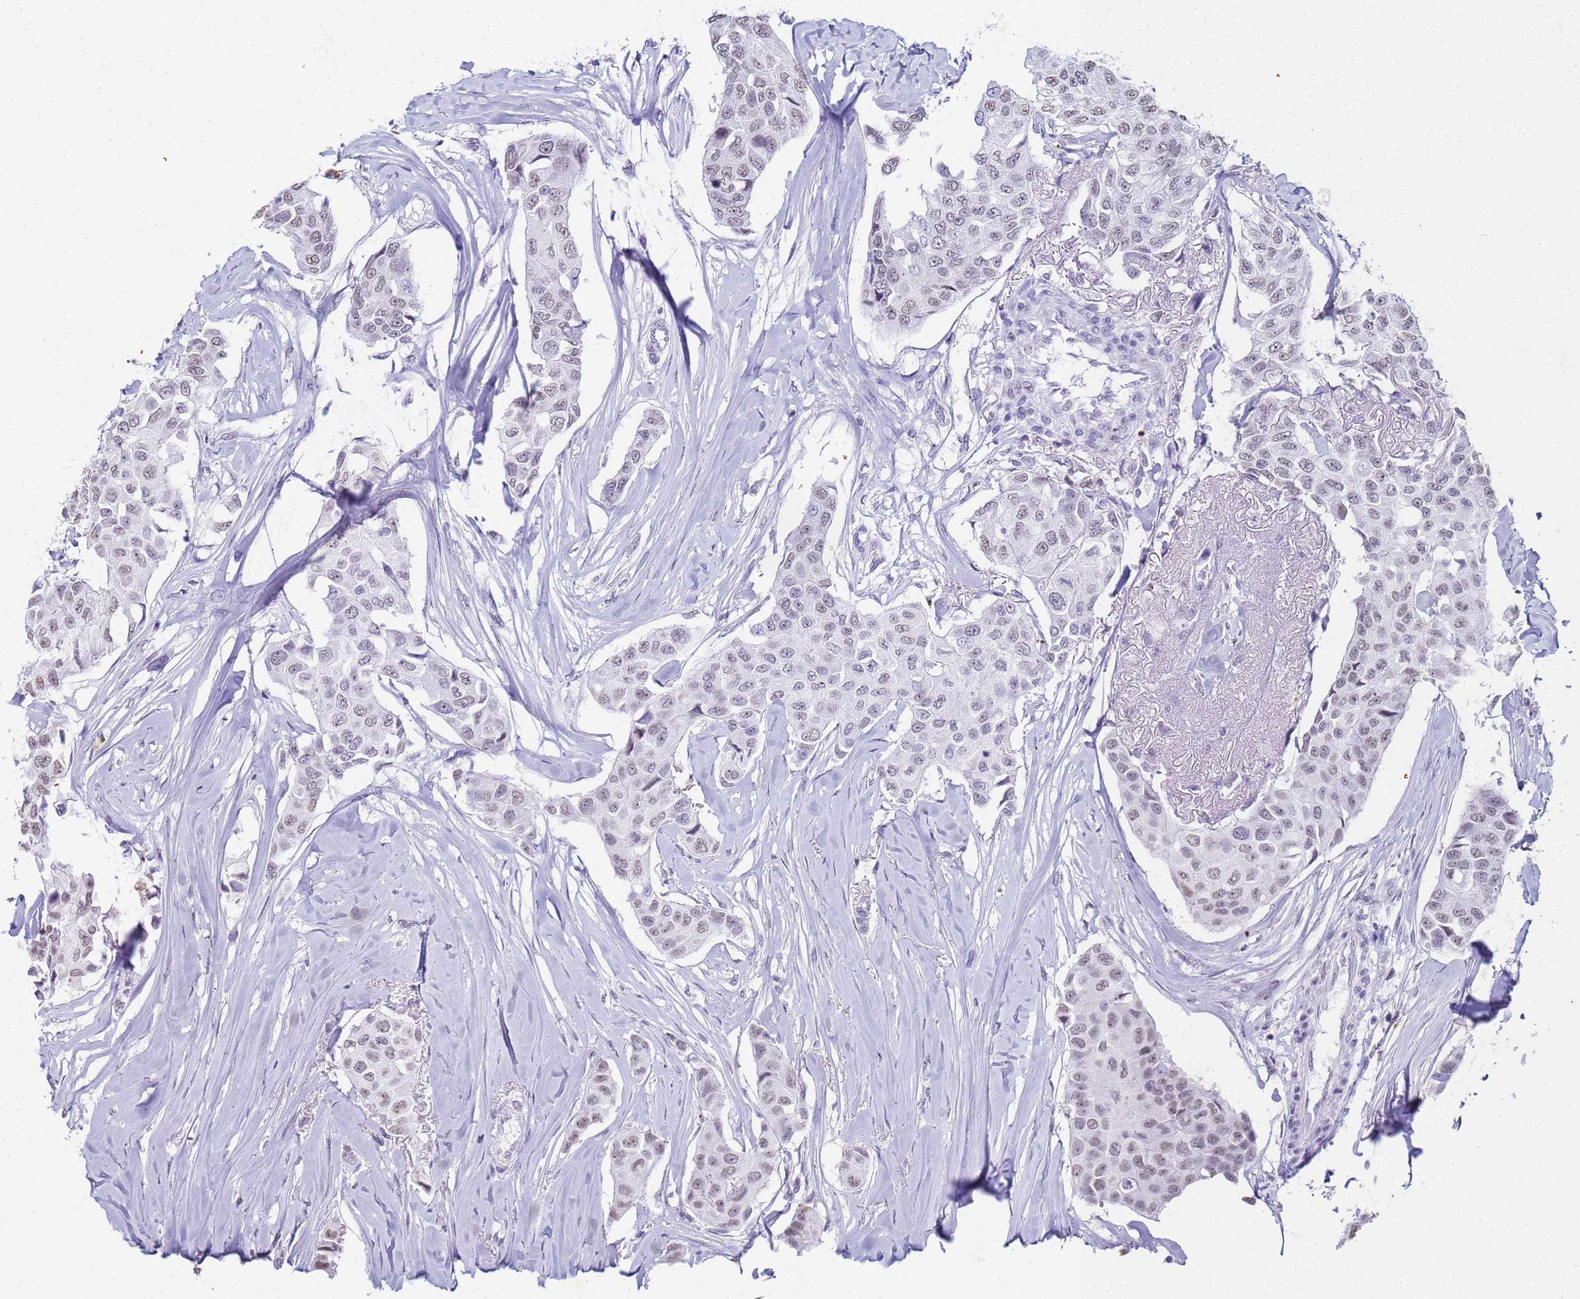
{"staining": {"intensity": "weak", "quantity": "25%-75%", "location": "nuclear"}, "tissue": "breast cancer", "cell_type": "Tumor cells", "image_type": "cancer", "snomed": [{"axis": "morphology", "description": "Duct carcinoma"}, {"axis": "topography", "description": "Breast"}], "caption": "Approximately 25%-75% of tumor cells in human breast invasive ductal carcinoma demonstrate weak nuclear protein staining as visualized by brown immunohistochemical staining.", "gene": "SLC7A9", "patient": {"sex": "female", "age": 80}}